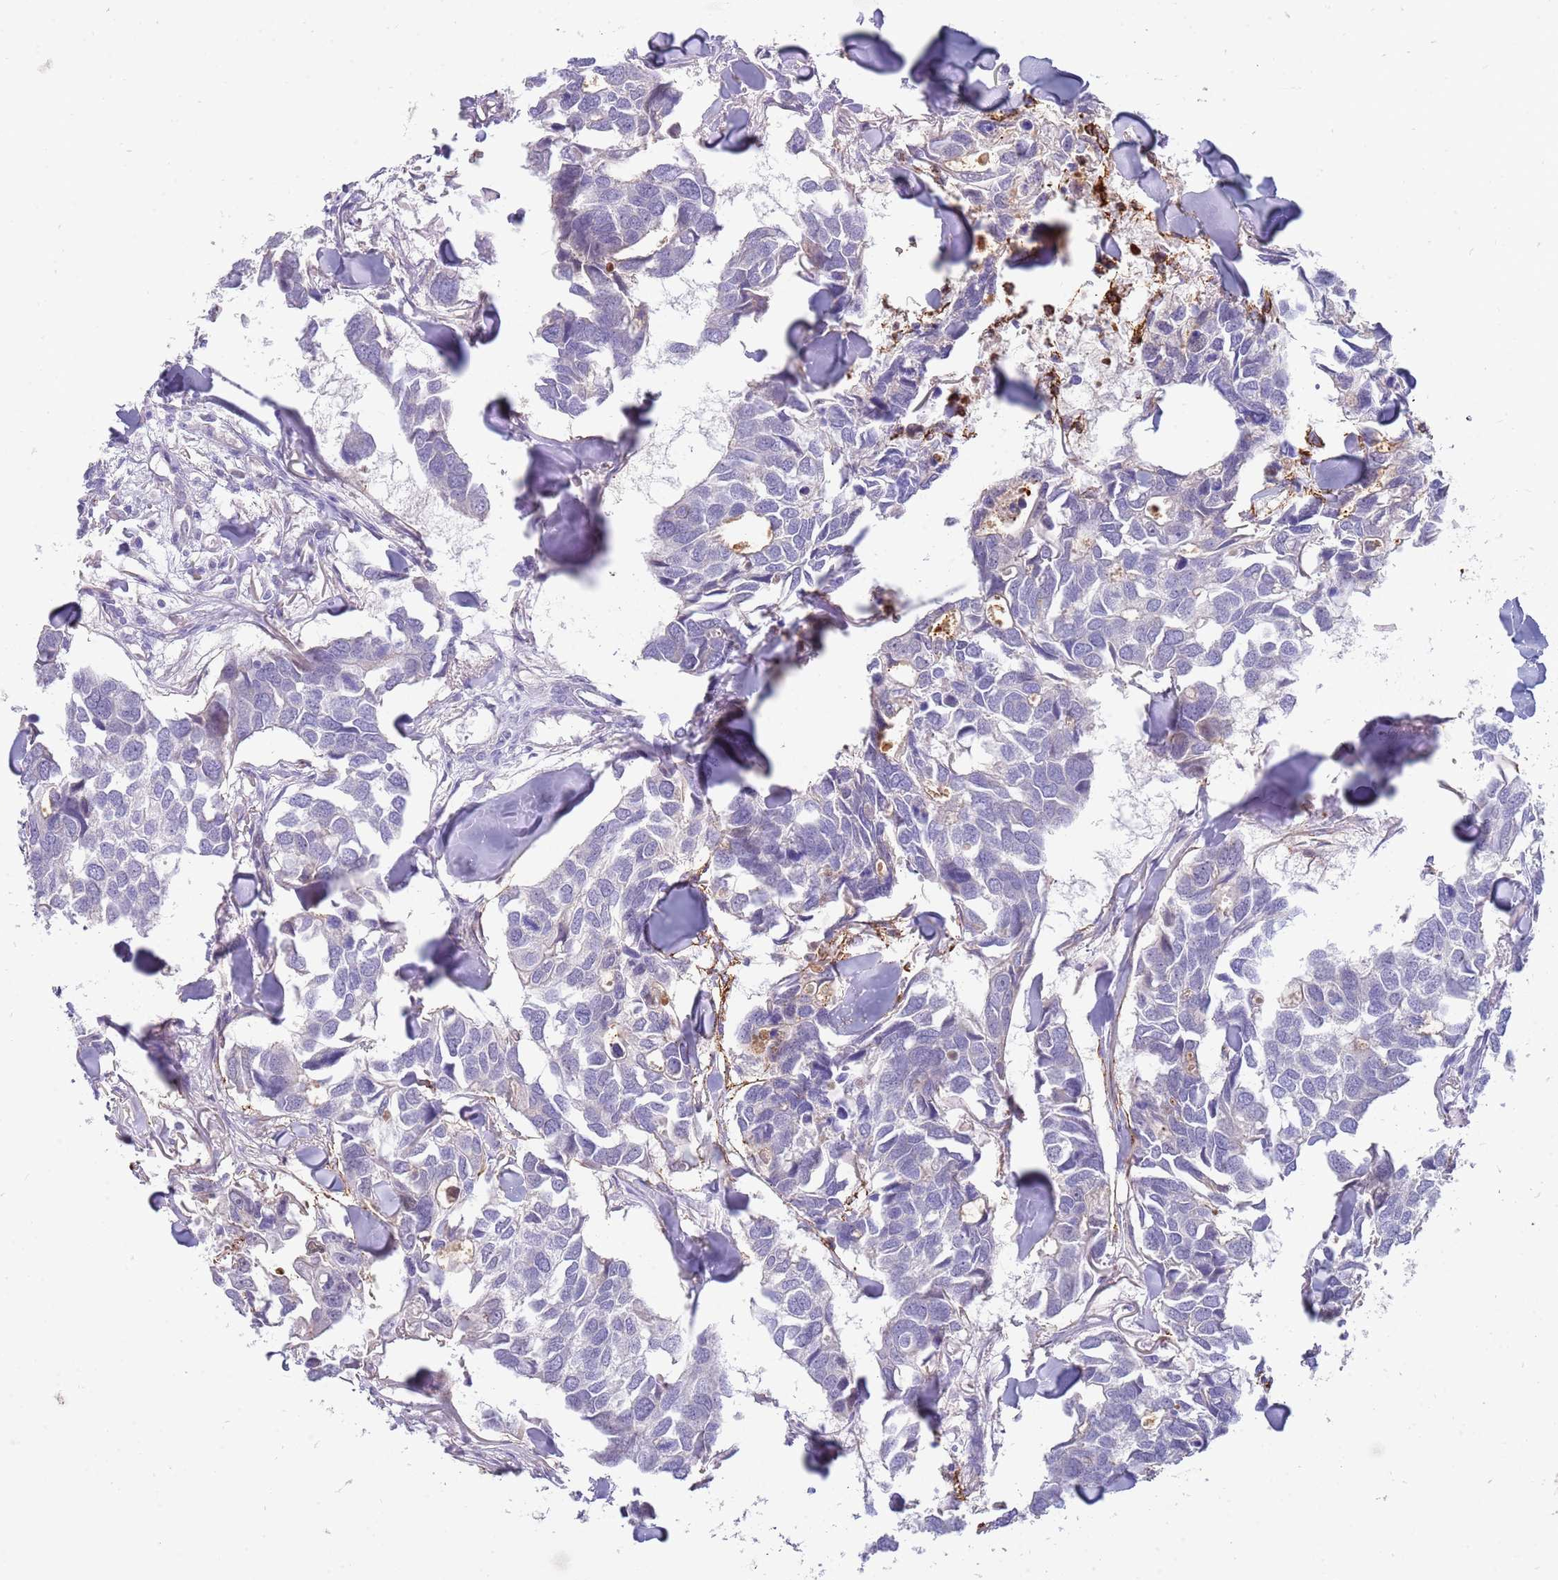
{"staining": {"intensity": "negative", "quantity": "none", "location": "none"}, "tissue": "breast cancer", "cell_type": "Tumor cells", "image_type": "cancer", "snomed": [{"axis": "morphology", "description": "Duct carcinoma"}, {"axis": "topography", "description": "Breast"}], "caption": "The photomicrograph reveals no significant expression in tumor cells of breast infiltrating ductal carcinoma. The staining was performed using DAB (3,3'-diaminobenzidine) to visualize the protein expression in brown, while the nuclei were stained in blue with hematoxylin (Magnification: 20x).", "gene": "STK25", "patient": {"sex": "female", "age": 83}}